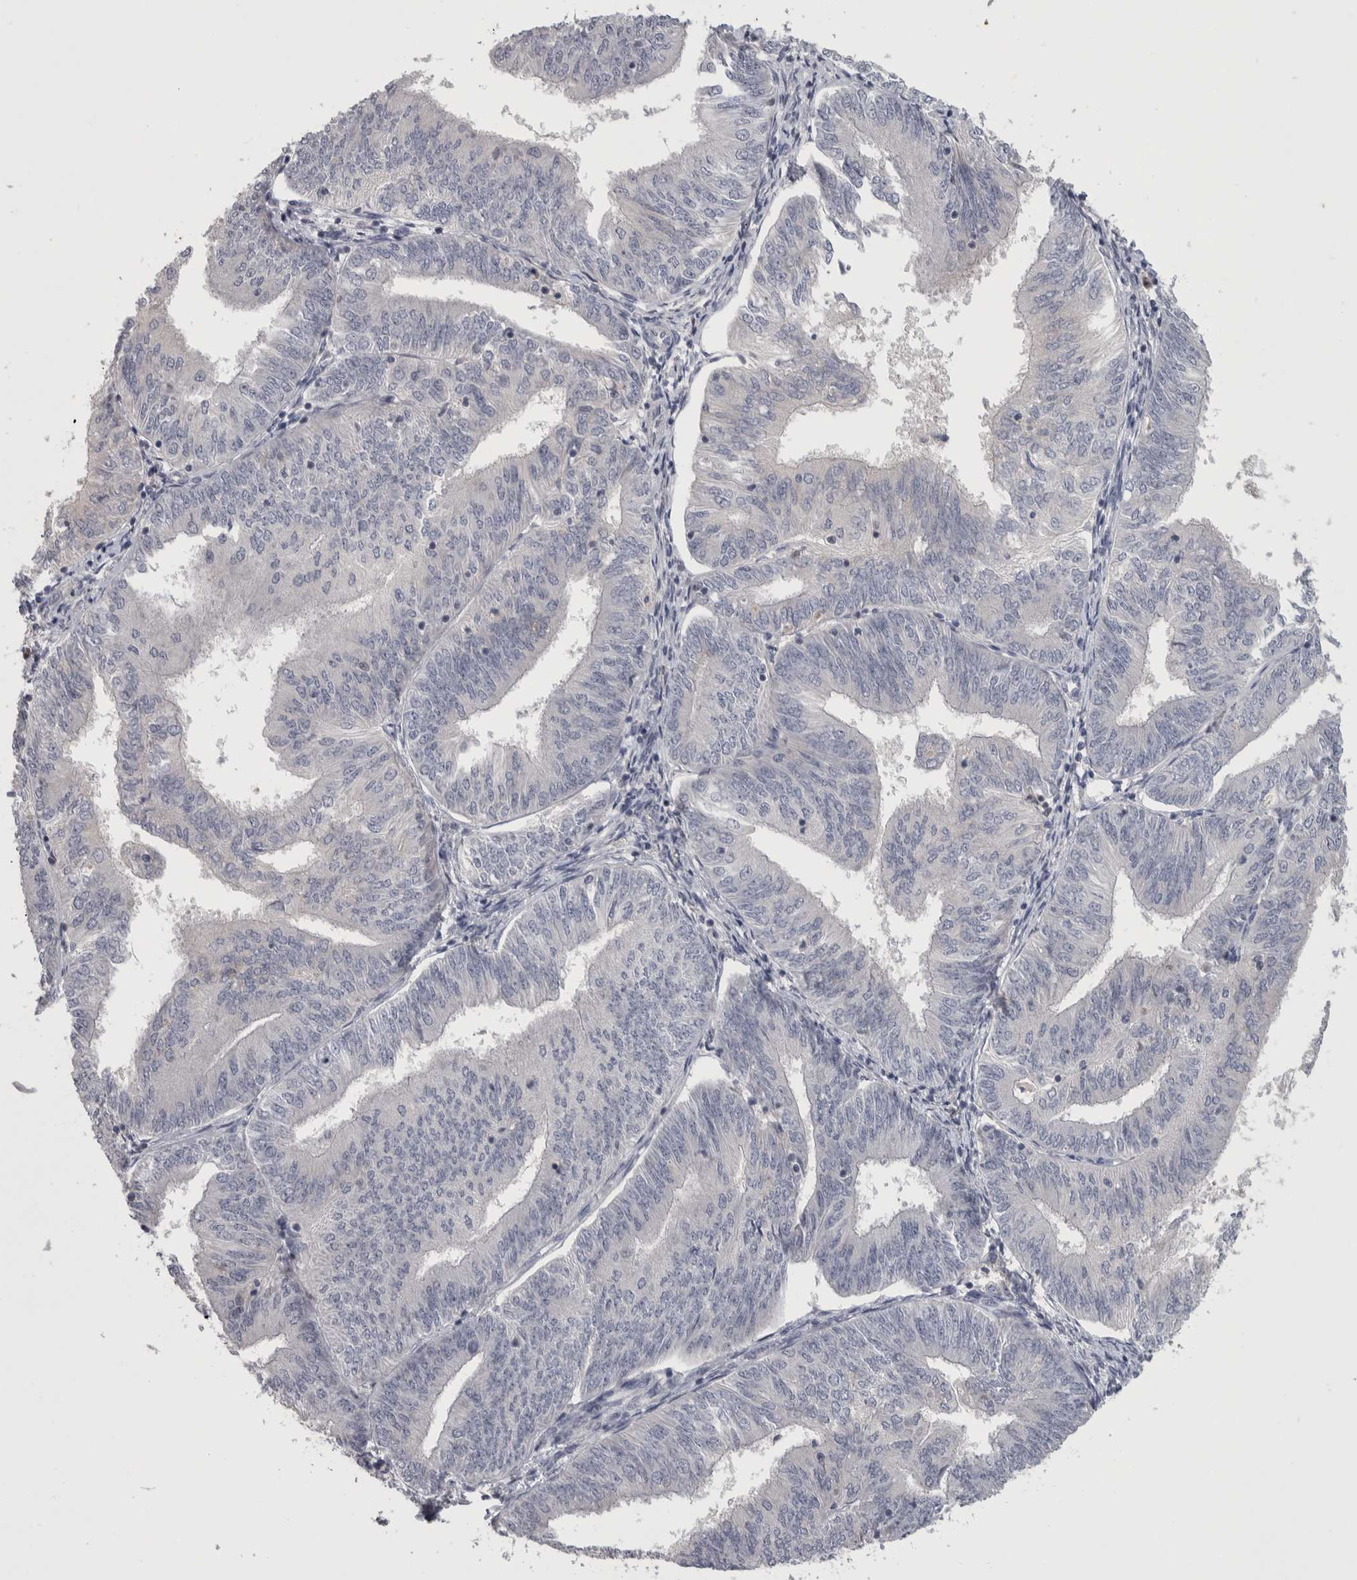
{"staining": {"intensity": "negative", "quantity": "none", "location": "none"}, "tissue": "endometrial cancer", "cell_type": "Tumor cells", "image_type": "cancer", "snomed": [{"axis": "morphology", "description": "Adenocarcinoma, NOS"}, {"axis": "topography", "description": "Endometrium"}], "caption": "A micrograph of human adenocarcinoma (endometrial) is negative for staining in tumor cells.", "gene": "NFKB2", "patient": {"sex": "female", "age": 58}}